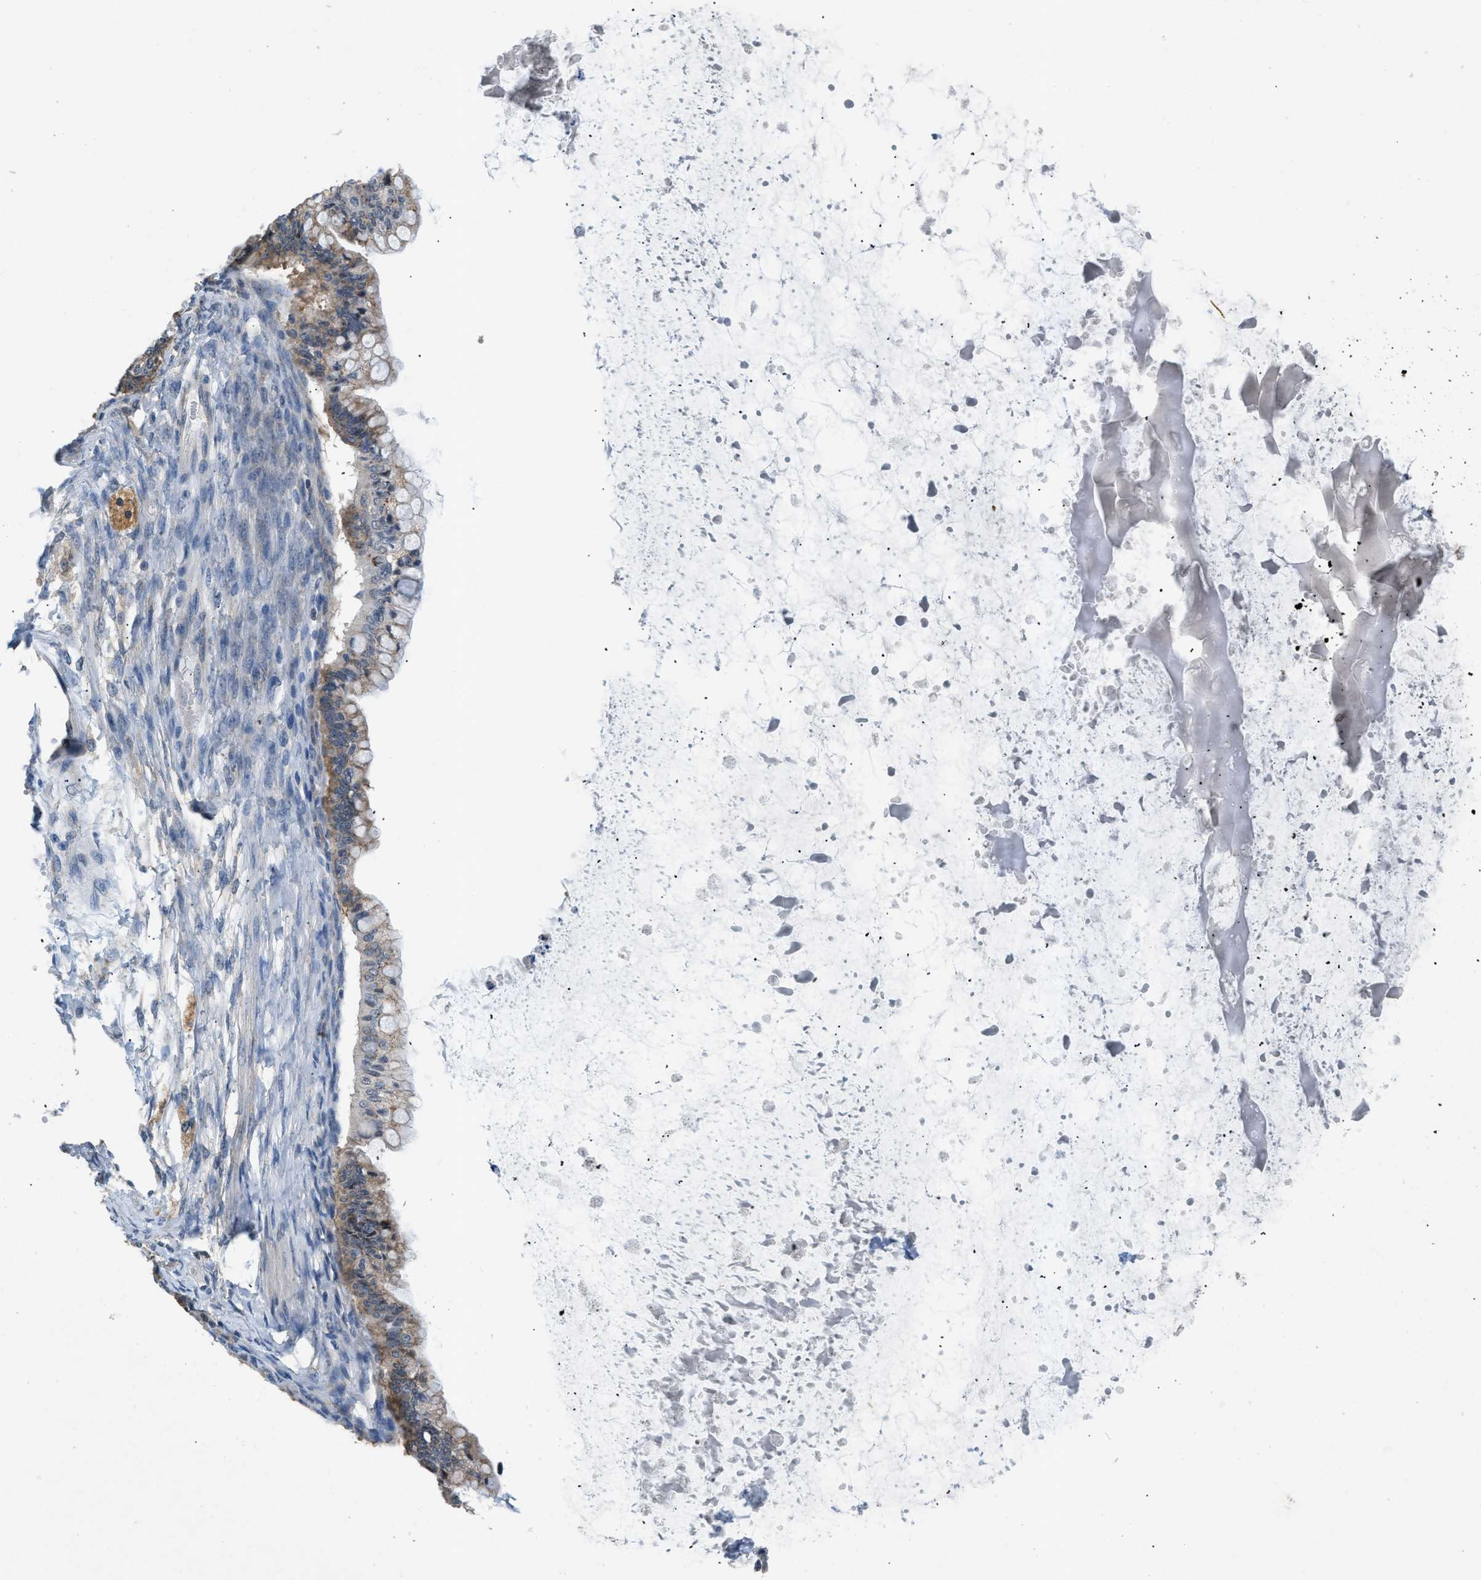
{"staining": {"intensity": "weak", "quantity": "<25%", "location": "cytoplasmic/membranous"}, "tissue": "ovarian cancer", "cell_type": "Tumor cells", "image_type": "cancer", "snomed": [{"axis": "morphology", "description": "Cystadenocarcinoma, mucinous, NOS"}, {"axis": "topography", "description": "Ovary"}], "caption": "This is a photomicrograph of IHC staining of ovarian cancer, which shows no staining in tumor cells. (DAB immunohistochemistry visualized using brightfield microscopy, high magnification).", "gene": "TOMM34", "patient": {"sex": "female", "age": 57}}